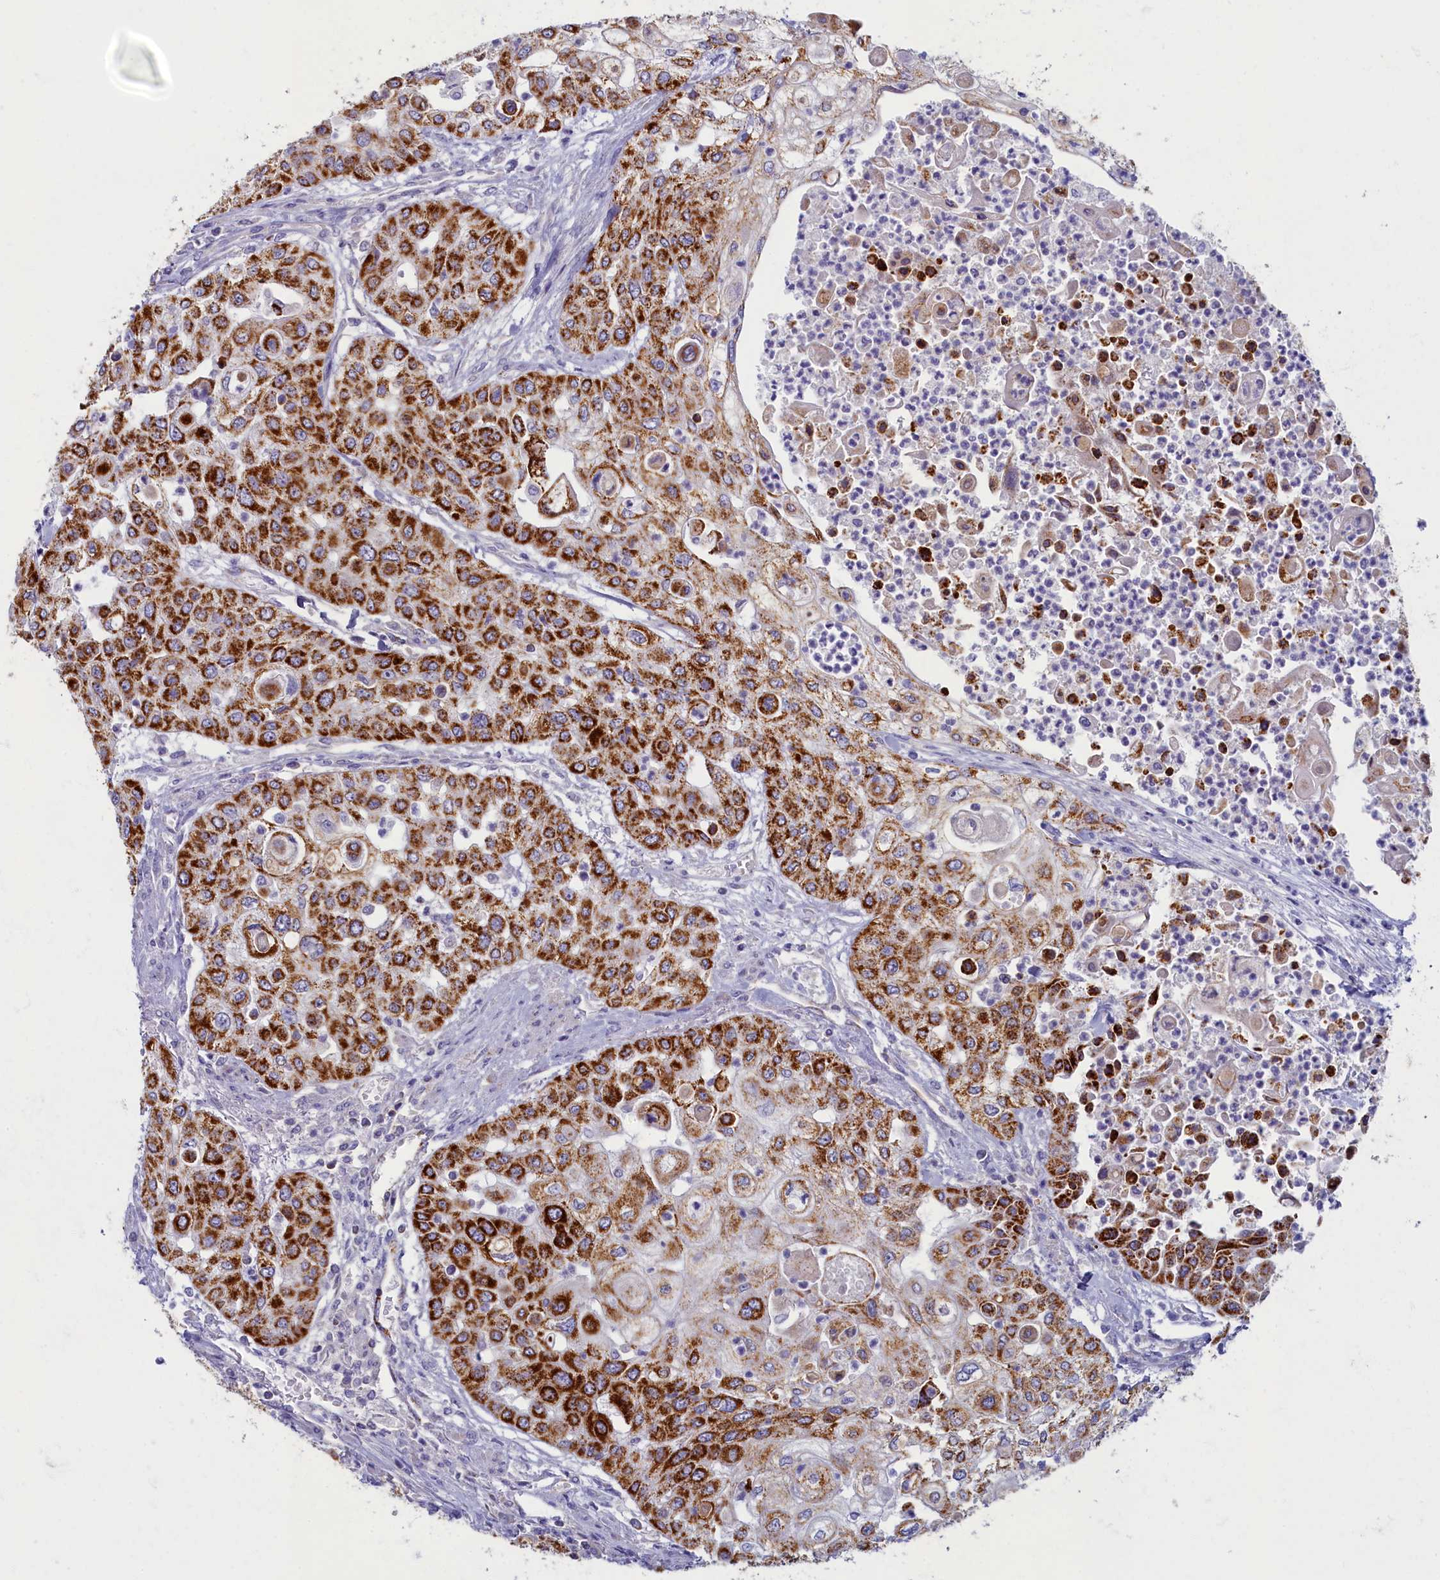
{"staining": {"intensity": "strong", "quantity": ">75%", "location": "cytoplasmic/membranous"}, "tissue": "urothelial cancer", "cell_type": "Tumor cells", "image_type": "cancer", "snomed": [{"axis": "morphology", "description": "Urothelial carcinoma, High grade"}, {"axis": "topography", "description": "Urinary bladder"}], "caption": "This is a histology image of immunohistochemistry staining of high-grade urothelial carcinoma, which shows strong expression in the cytoplasmic/membranous of tumor cells.", "gene": "OCIAD2", "patient": {"sex": "female", "age": 79}}